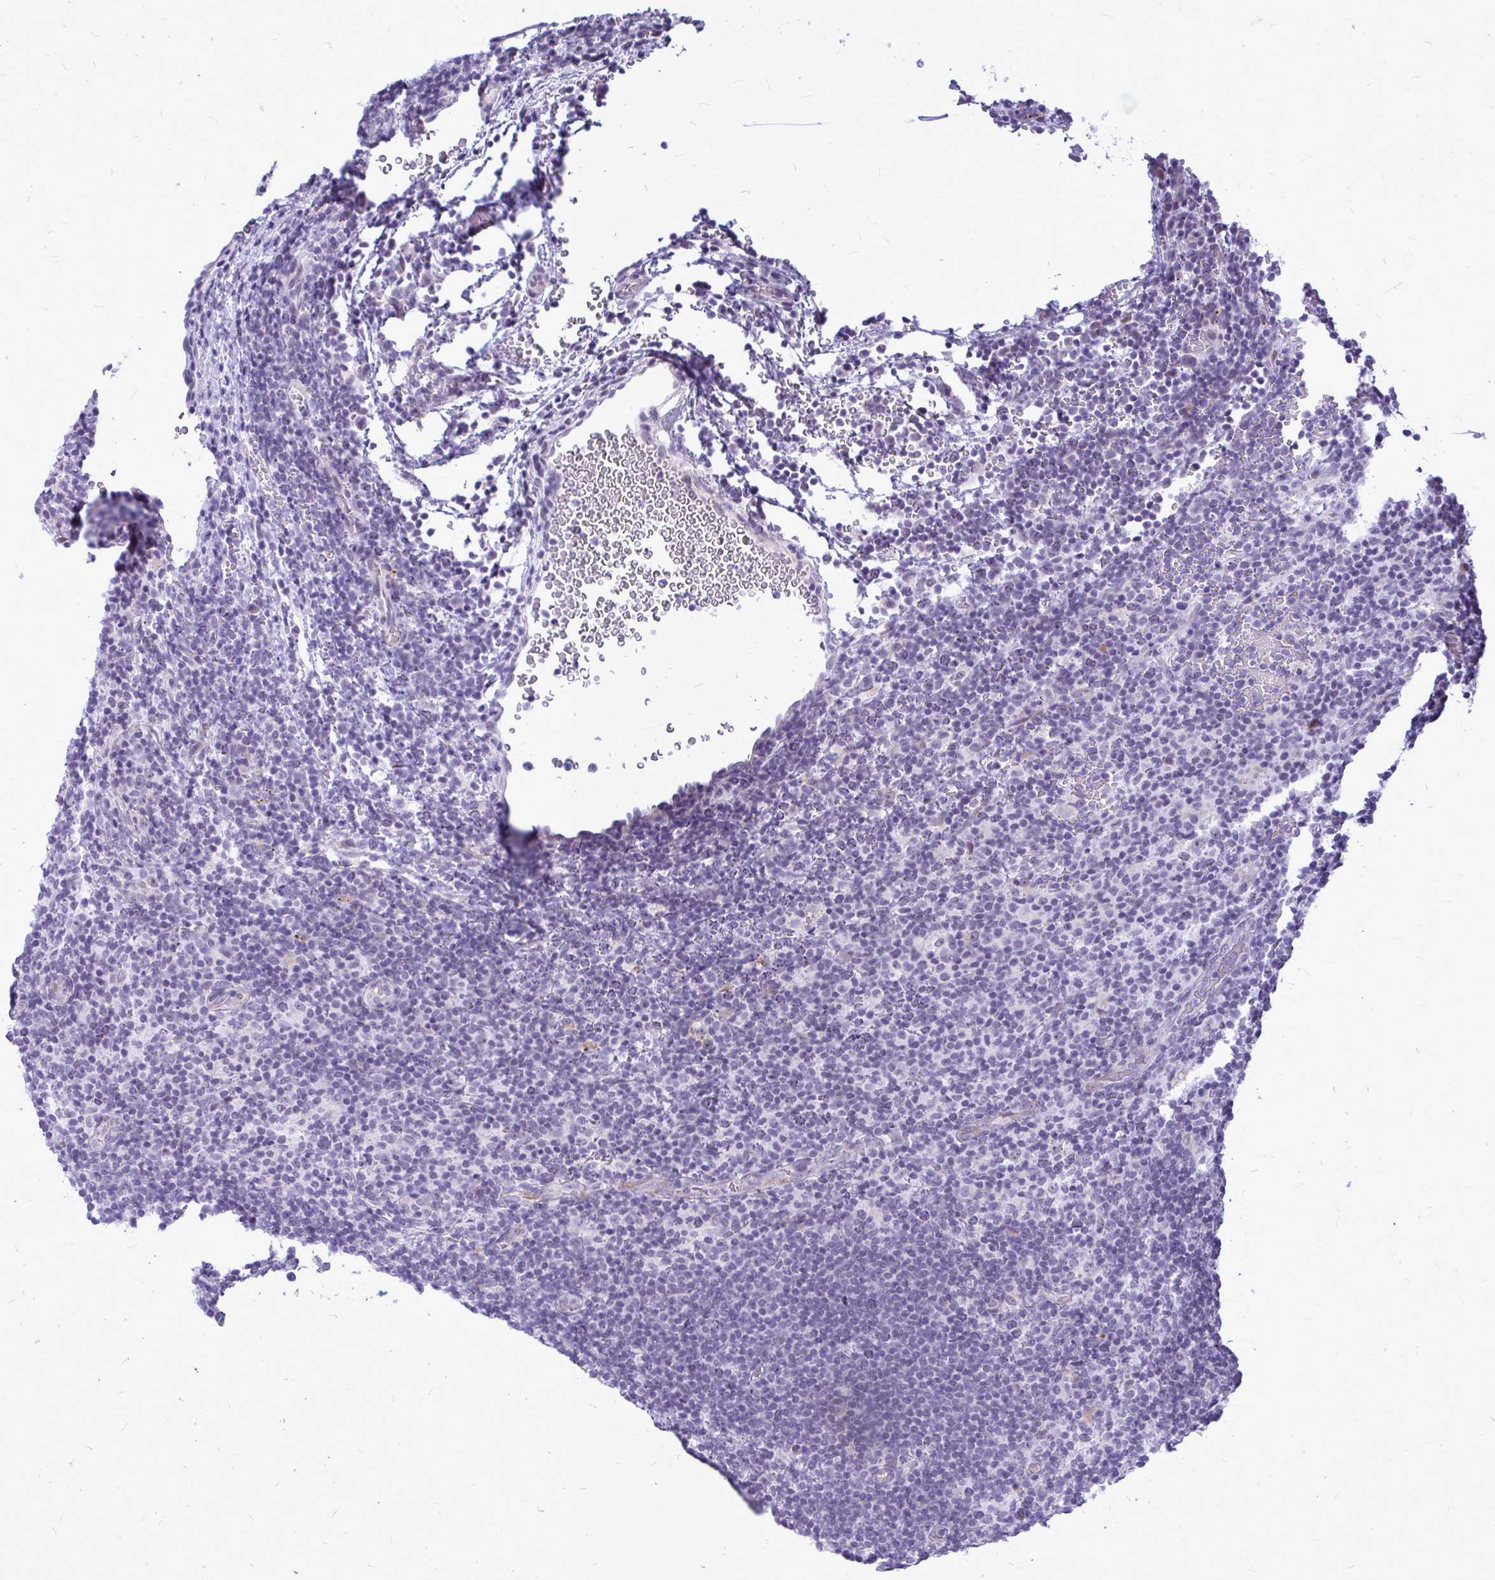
{"staining": {"intensity": "negative", "quantity": "none", "location": "none"}, "tissue": "lymphoma", "cell_type": "Tumor cells", "image_type": "cancer", "snomed": [{"axis": "morphology", "description": "Hodgkin's disease, NOS"}, {"axis": "topography", "description": "Lymph node"}], "caption": "Lymphoma was stained to show a protein in brown. There is no significant staining in tumor cells.", "gene": "ZSCAN25", "patient": {"sex": "female", "age": 57}}